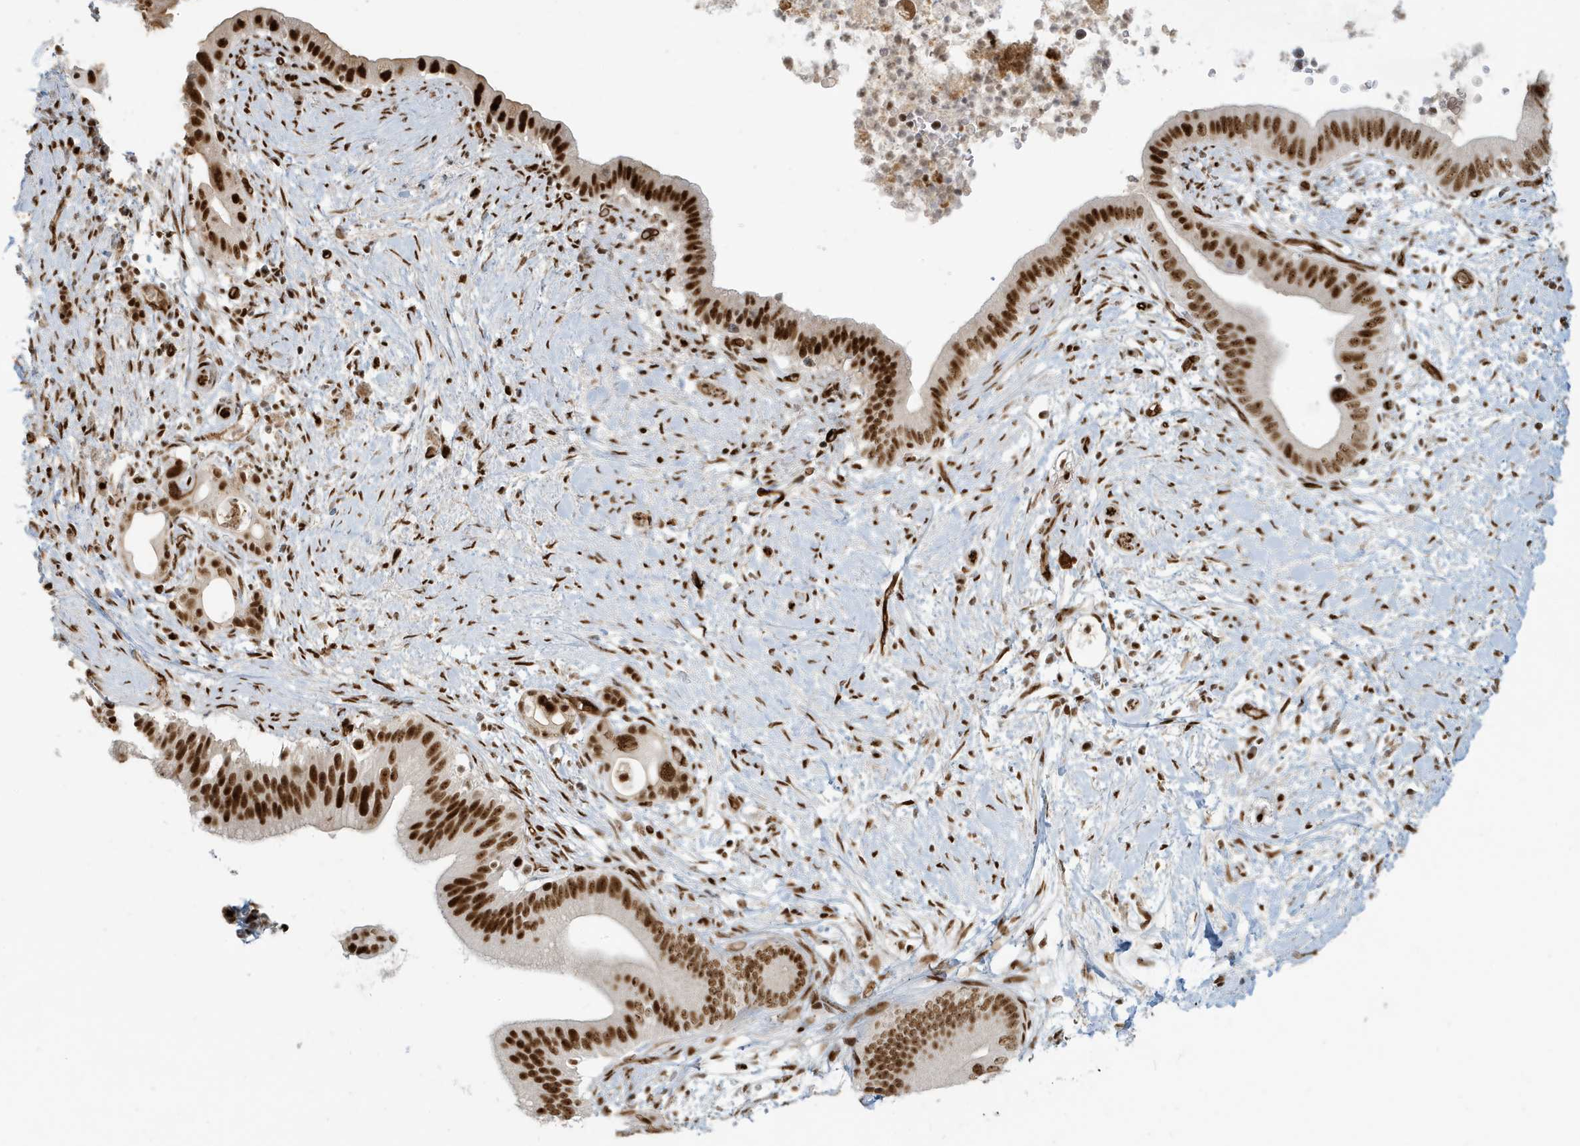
{"staining": {"intensity": "strong", "quantity": ">75%", "location": "nuclear"}, "tissue": "pancreatic cancer", "cell_type": "Tumor cells", "image_type": "cancer", "snomed": [{"axis": "morphology", "description": "Adenocarcinoma, NOS"}, {"axis": "topography", "description": "Pancreas"}], "caption": "Pancreatic cancer (adenocarcinoma) tissue exhibits strong nuclear staining in approximately >75% of tumor cells, visualized by immunohistochemistry.", "gene": "CKS2", "patient": {"sex": "male", "age": 68}}